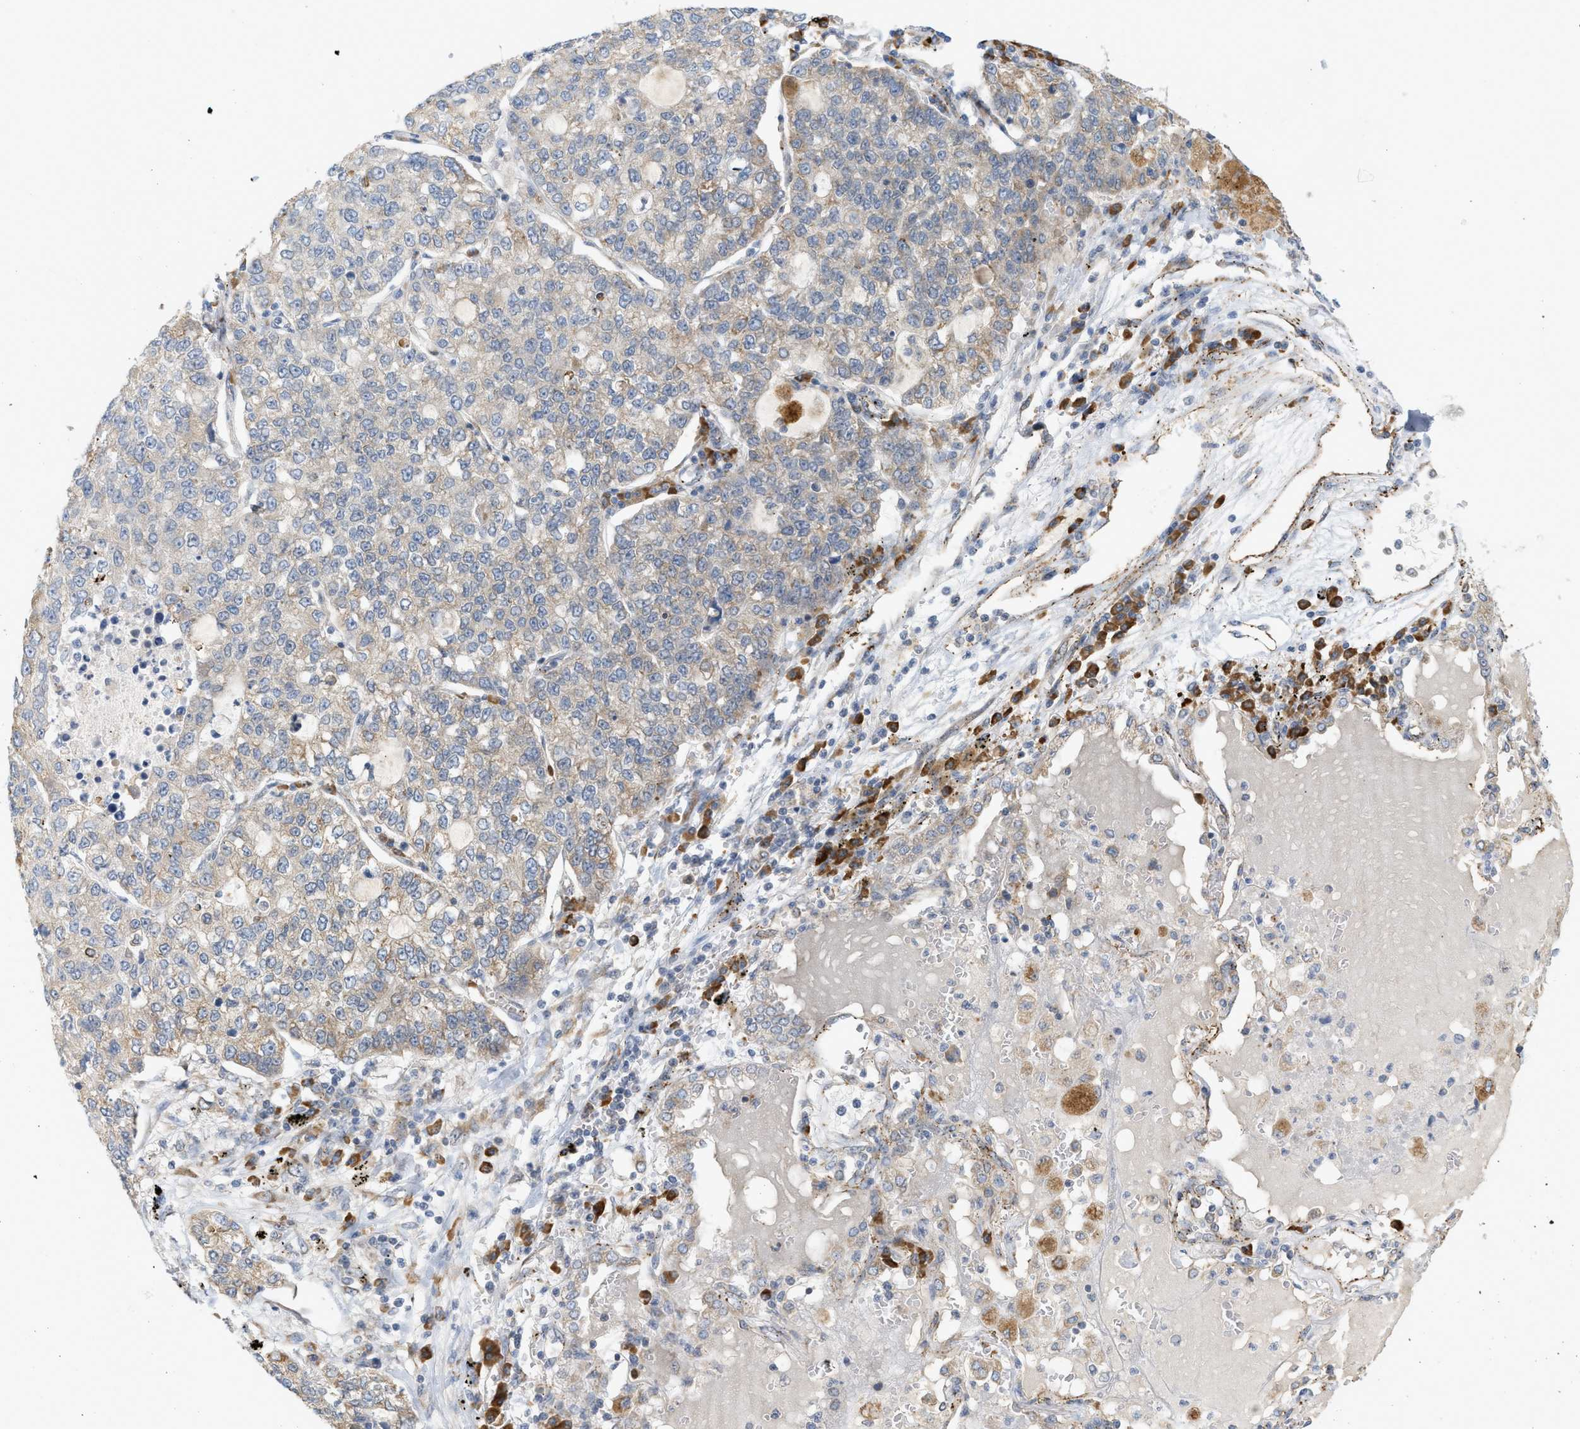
{"staining": {"intensity": "weak", "quantity": ">75%", "location": "cytoplasmic/membranous"}, "tissue": "lung cancer", "cell_type": "Tumor cells", "image_type": "cancer", "snomed": [{"axis": "morphology", "description": "Adenocarcinoma, NOS"}, {"axis": "topography", "description": "Lung"}], "caption": "Lung cancer tissue demonstrates weak cytoplasmic/membranous positivity in about >75% of tumor cells", "gene": "SVOP", "patient": {"sex": "male", "age": 49}}